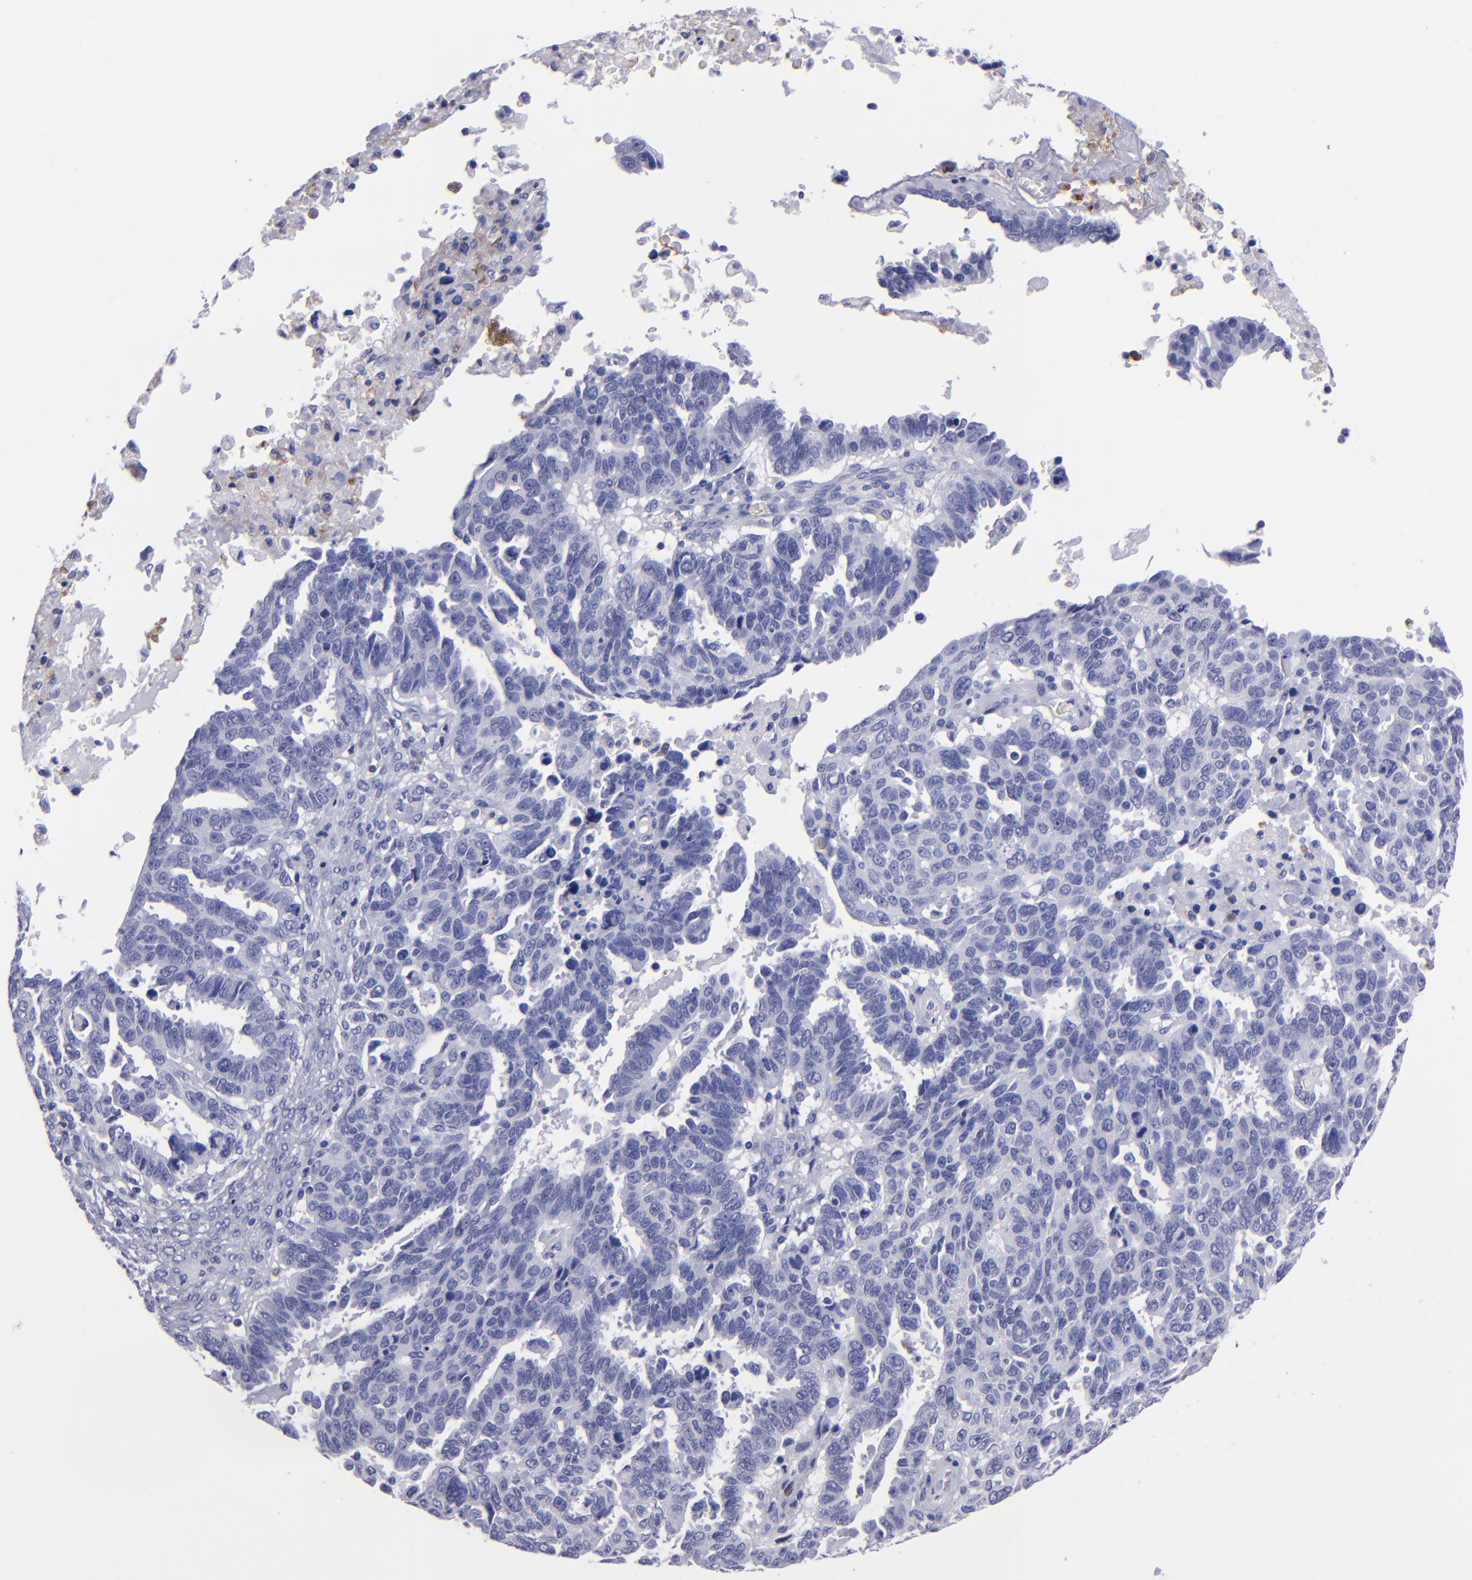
{"staining": {"intensity": "negative", "quantity": "none", "location": "none"}, "tissue": "ovarian cancer", "cell_type": "Tumor cells", "image_type": "cancer", "snomed": [{"axis": "morphology", "description": "Carcinoma, endometroid"}, {"axis": "morphology", "description": "Cystadenocarcinoma, serous, NOS"}, {"axis": "topography", "description": "Ovary"}], "caption": "DAB immunohistochemical staining of human serous cystadenocarcinoma (ovarian) reveals no significant expression in tumor cells. (DAB (3,3'-diaminobenzidine) immunohistochemistry (IHC), high magnification).", "gene": "CR1", "patient": {"sex": "female", "age": 45}}